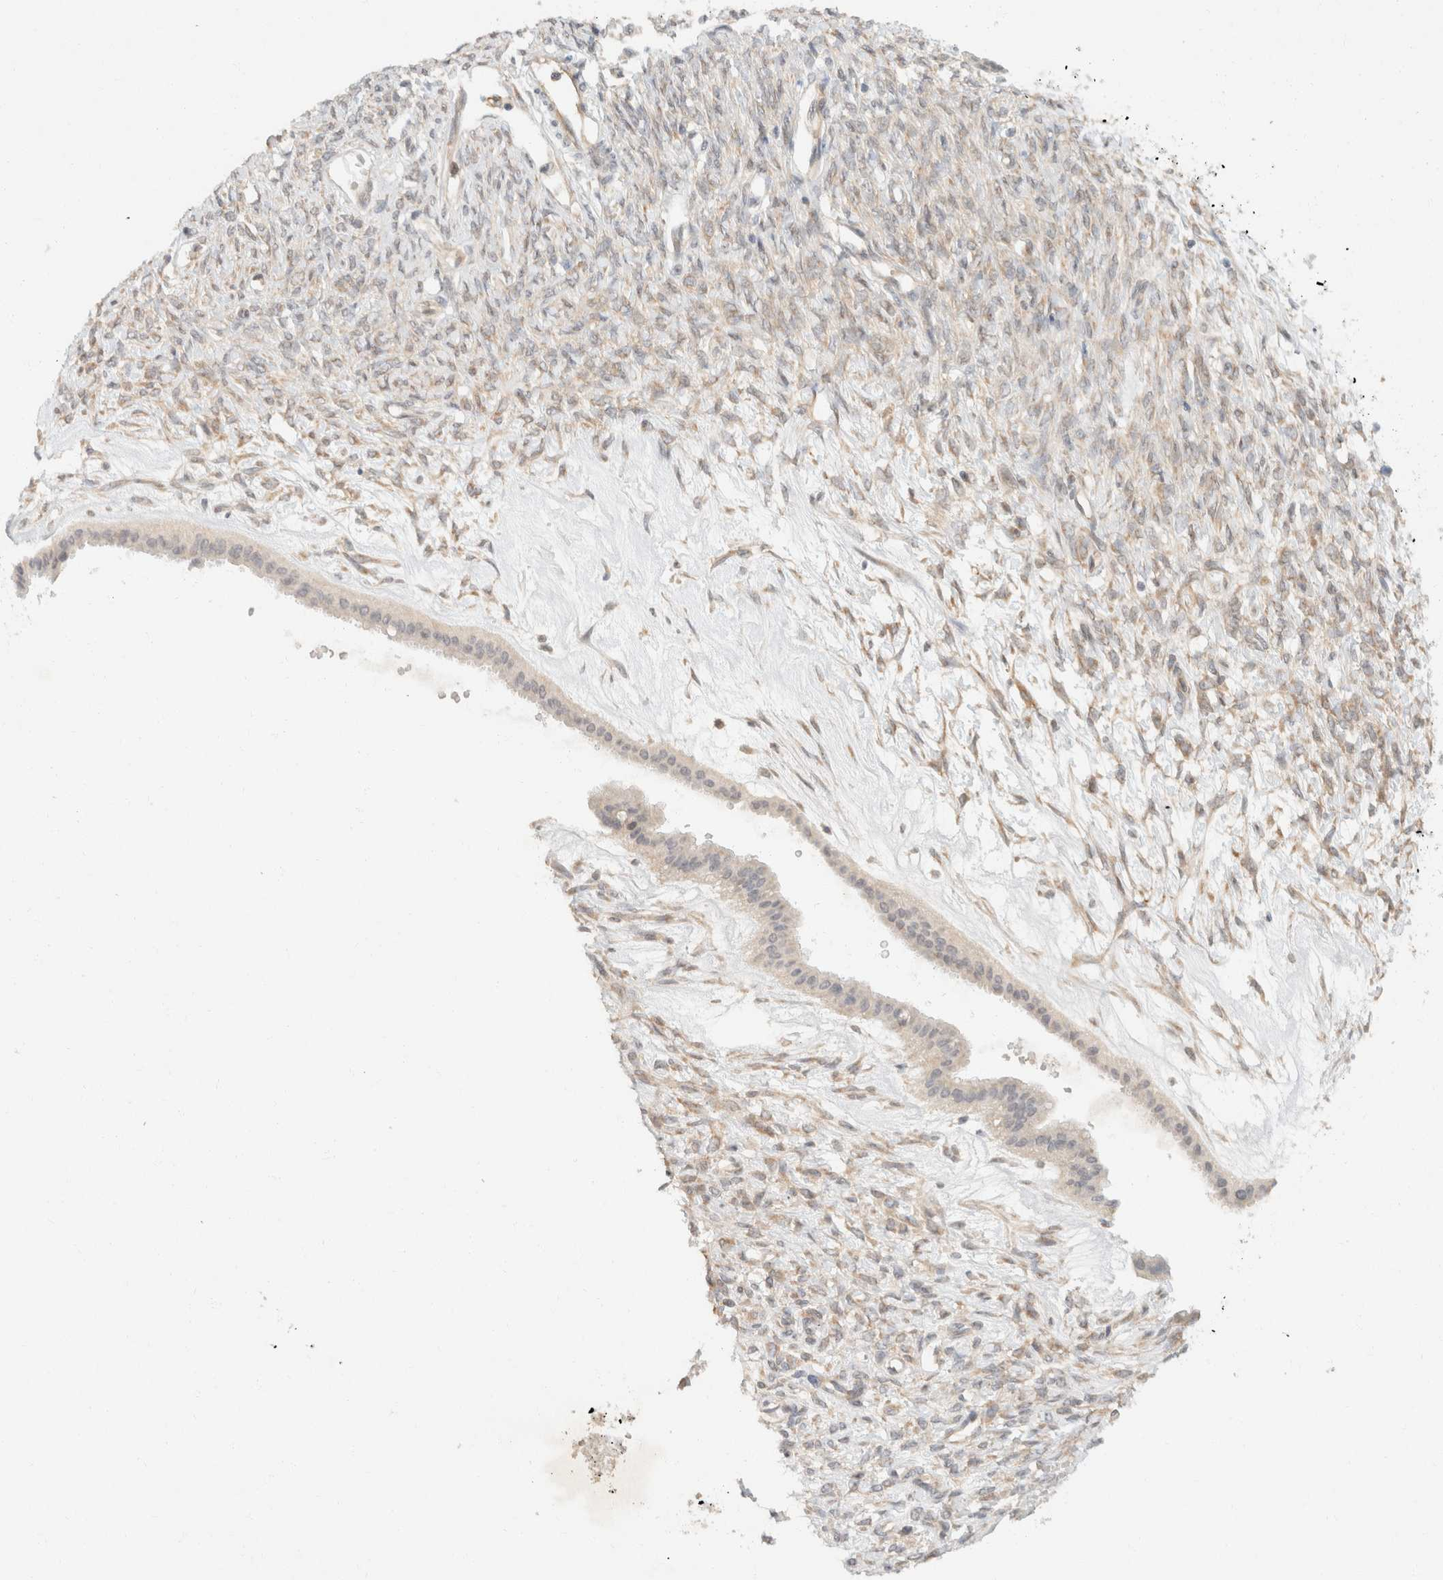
{"staining": {"intensity": "negative", "quantity": "none", "location": "none"}, "tissue": "ovarian cancer", "cell_type": "Tumor cells", "image_type": "cancer", "snomed": [{"axis": "morphology", "description": "Cystadenocarcinoma, mucinous, NOS"}, {"axis": "topography", "description": "Ovary"}], "caption": "A histopathology image of human mucinous cystadenocarcinoma (ovarian) is negative for staining in tumor cells.", "gene": "TACC1", "patient": {"sex": "female", "age": 73}}